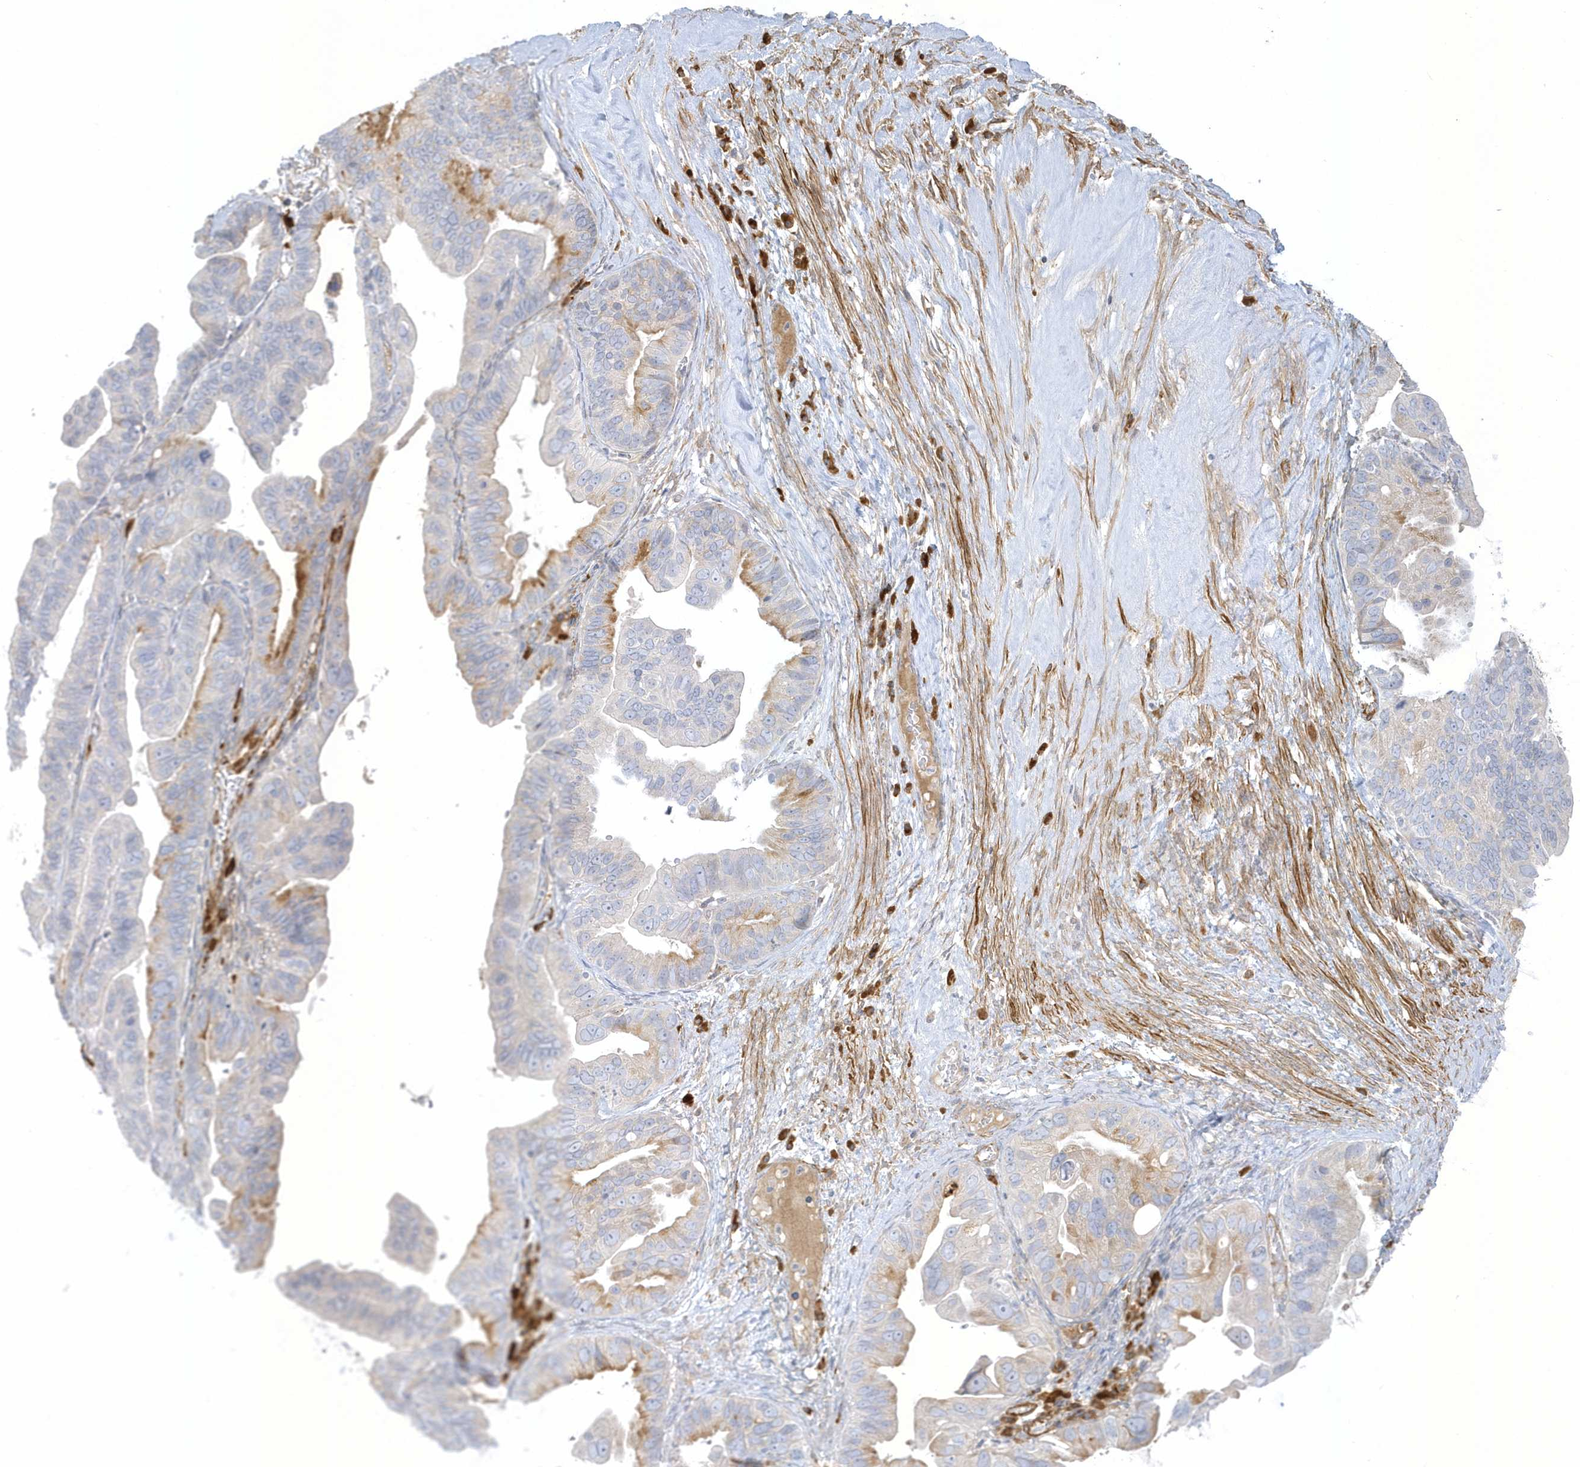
{"staining": {"intensity": "moderate", "quantity": "<25%", "location": "cytoplasmic/membranous"}, "tissue": "ovarian cancer", "cell_type": "Tumor cells", "image_type": "cancer", "snomed": [{"axis": "morphology", "description": "Cystadenocarcinoma, serous, NOS"}, {"axis": "topography", "description": "Ovary"}], "caption": "Protein expression analysis of human ovarian serous cystadenocarcinoma reveals moderate cytoplasmic/membranous positivity in approximately <25% of tumor cells. Using DAB (3,3'-diaminobenzidine) (brown) and hematoxylin (blue) stains, captured at high magnification using brightfield microscopy.", "gene": "THADA", "patient": {"sex": "female", "age": 56}}